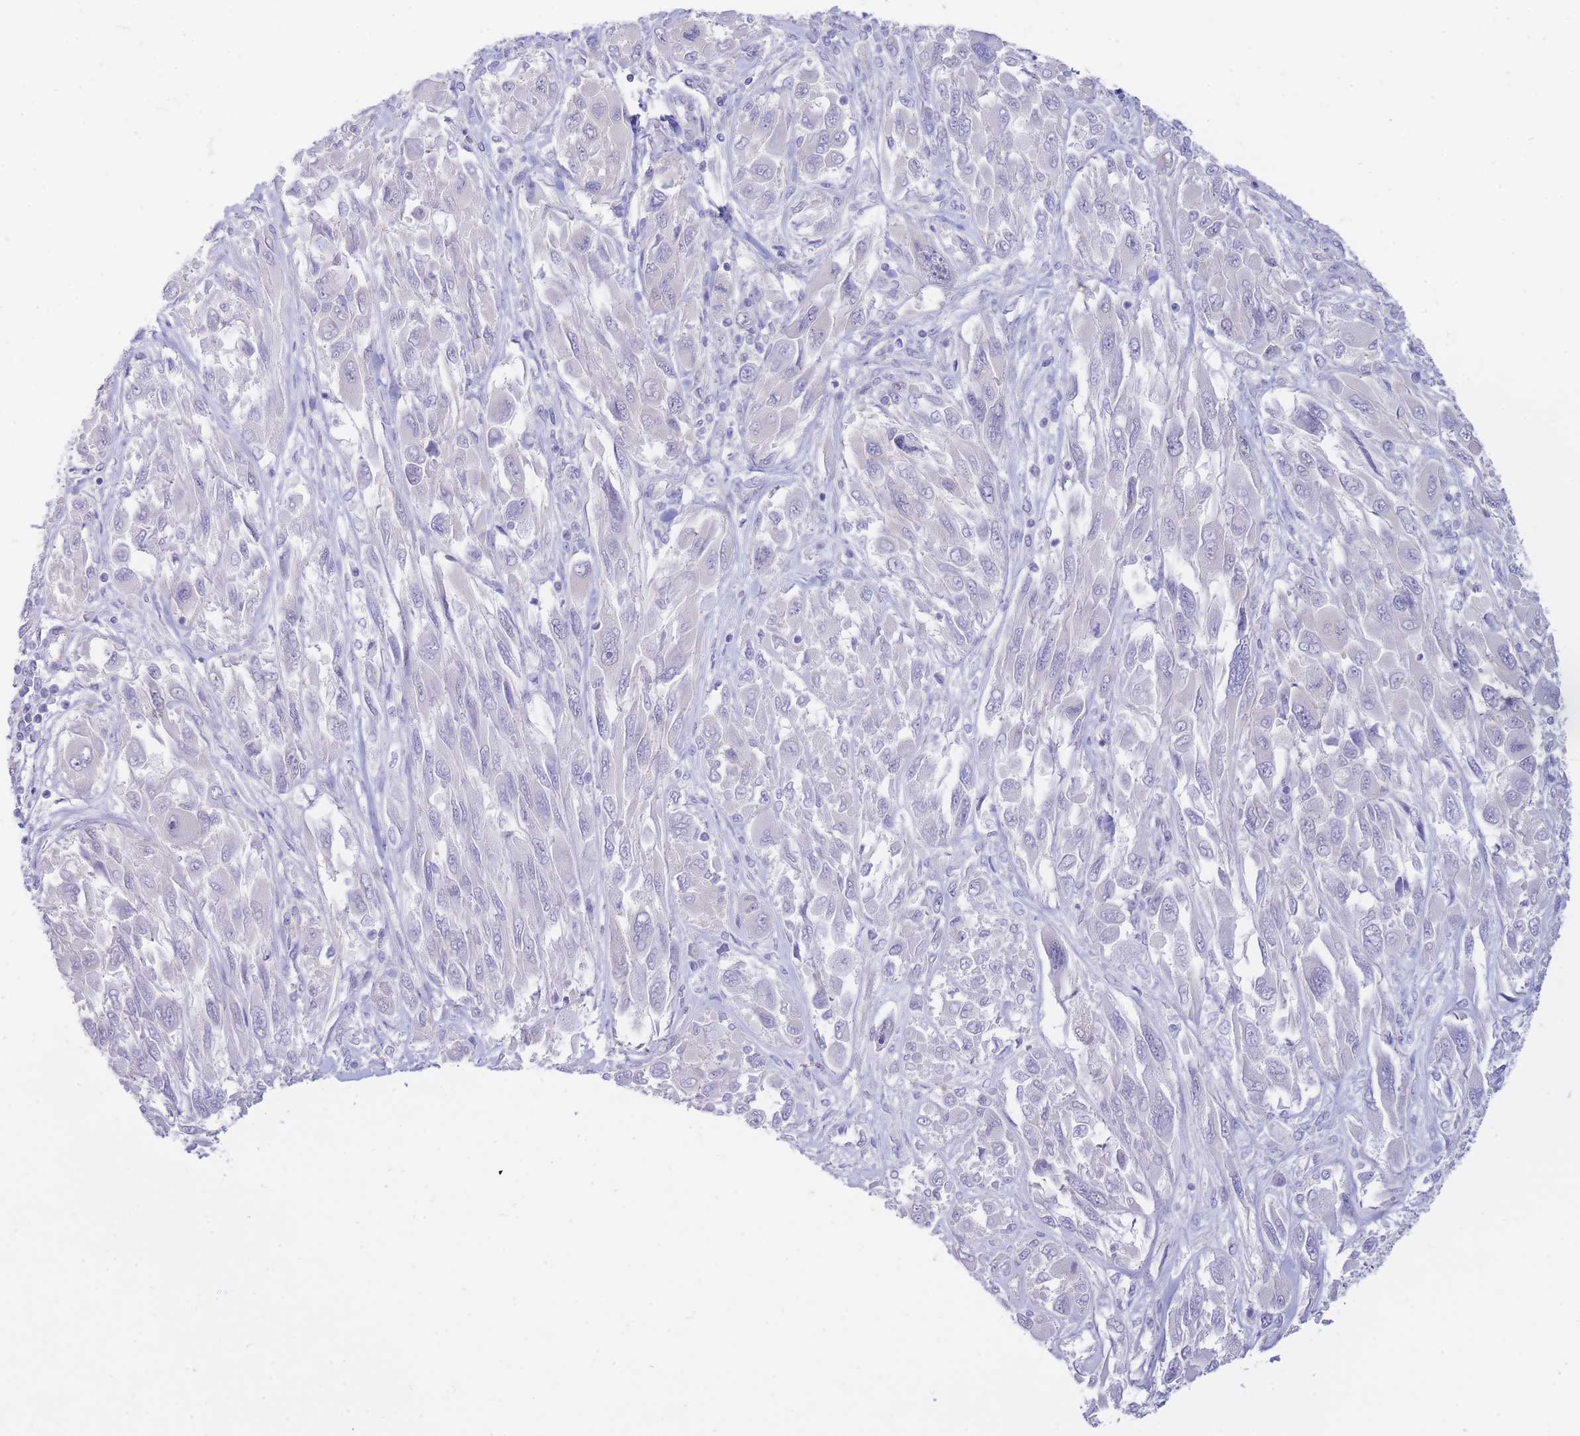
{"staining": {"intensity": "negative", "quantity": "none", "location": "none"}, "tissue": "melanoma", "cell_type": "Tumor cells", "image_type": "cancer", "snomed": [{"axis": "morphology", "description": "Malignant melanoma, NOS"}, {"axis": "topography", "description": "Skin"}], "caption": "DAB (3,3'-diaminobenzidine) immunohistochemical staining of malignant melanoma exhibits no significant staining in tumor cells.", "gene": "SUGT1", "patient": {"sex": "female", "age": 91}}